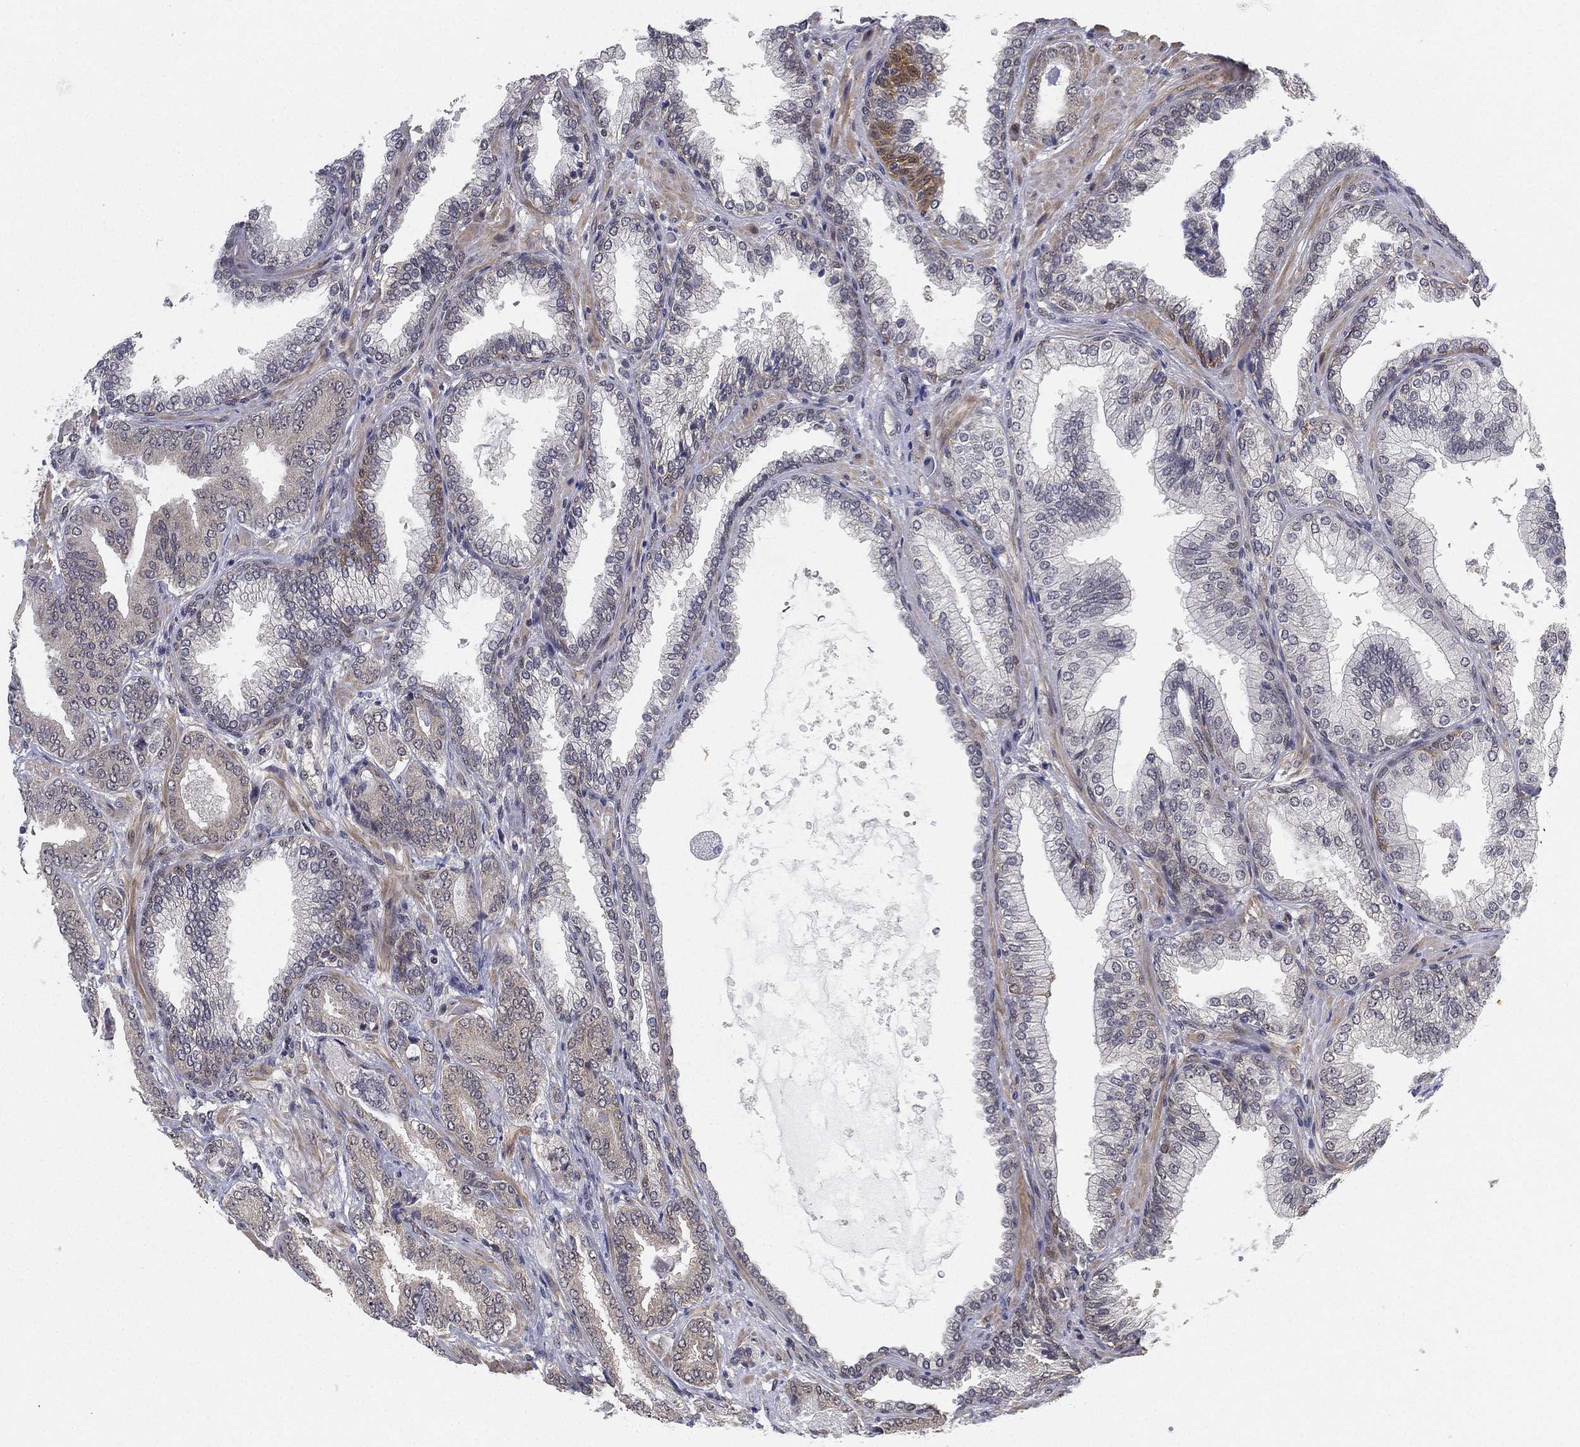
{"staining": {"intensity": "weak", "quantity": "<25%", "location": "cytoplasmic/membranous"}, "tissue": "prostate cancer", "cell_type": "Tumor cells", "image_type": "cancer", "snomed": [{"axis": "morphology", "description": "Adenocarcinoma, Low grade"}, {"axis": "topography", "description": "Prostate"}], "caption": "Tumor cells are negative for brown protein staining in prostate cancer.", "gene": "PPP1R16B", "patient": {"sex": "male", "age": 68}}